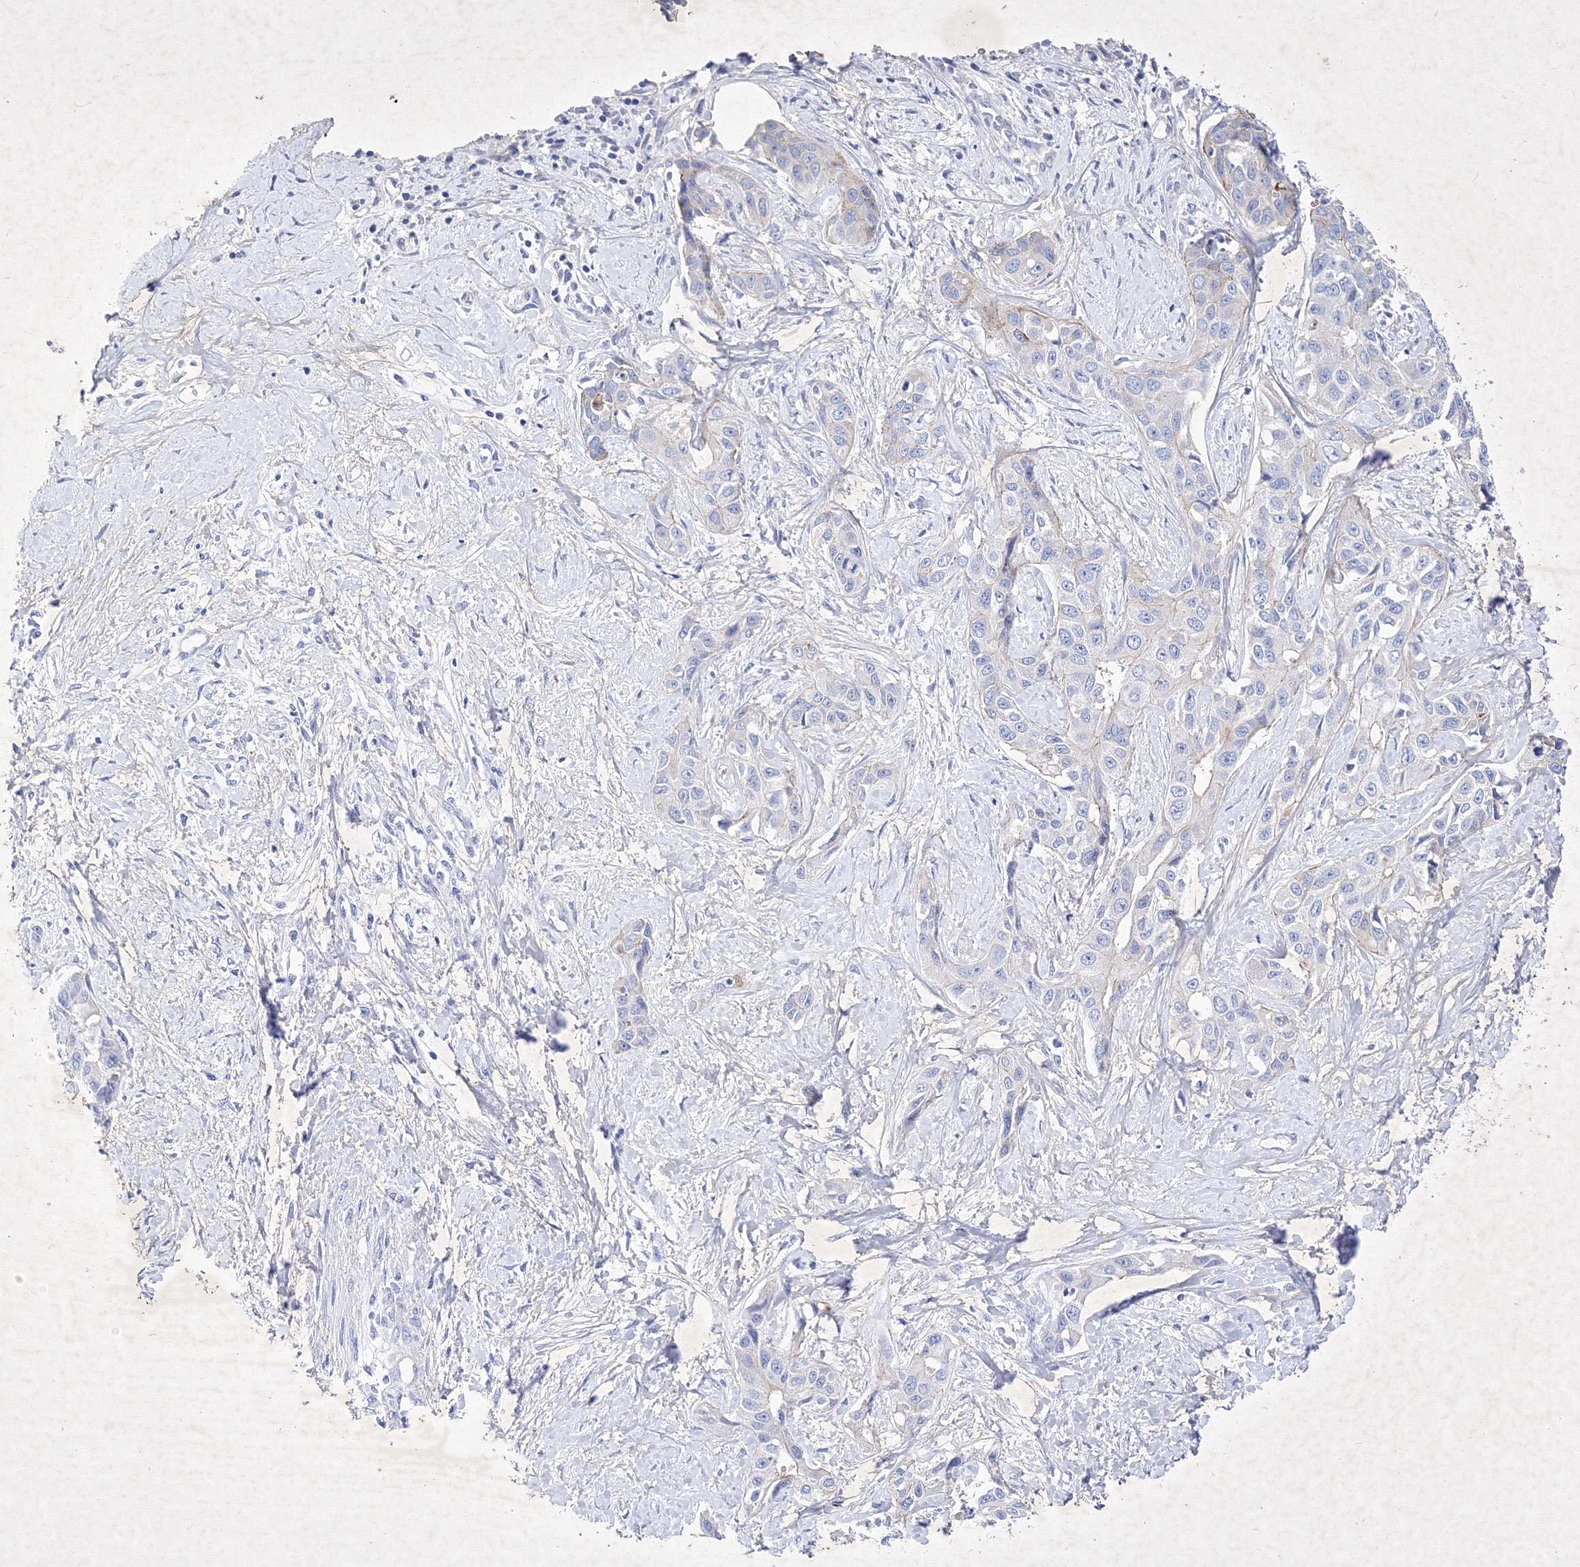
{"staining": {"intensity": "negative", "quantity": "none", "location": "none"}, "tissue": "liver cancer", "cell_type": "Tumor cells", "image_type": "cancer", "snomed": [{"axis": "morphology", "description": "Cholangiocarcinoma"}, {"axis": "topography", "description": "Liver"}], "caption": "Immunohistochemistry (IHC) of human cholangiocarcinoma (liver) displays no staining in tumor cells.", "gene": "GPN1", "patient": {"sex": "male", "age": 59}}